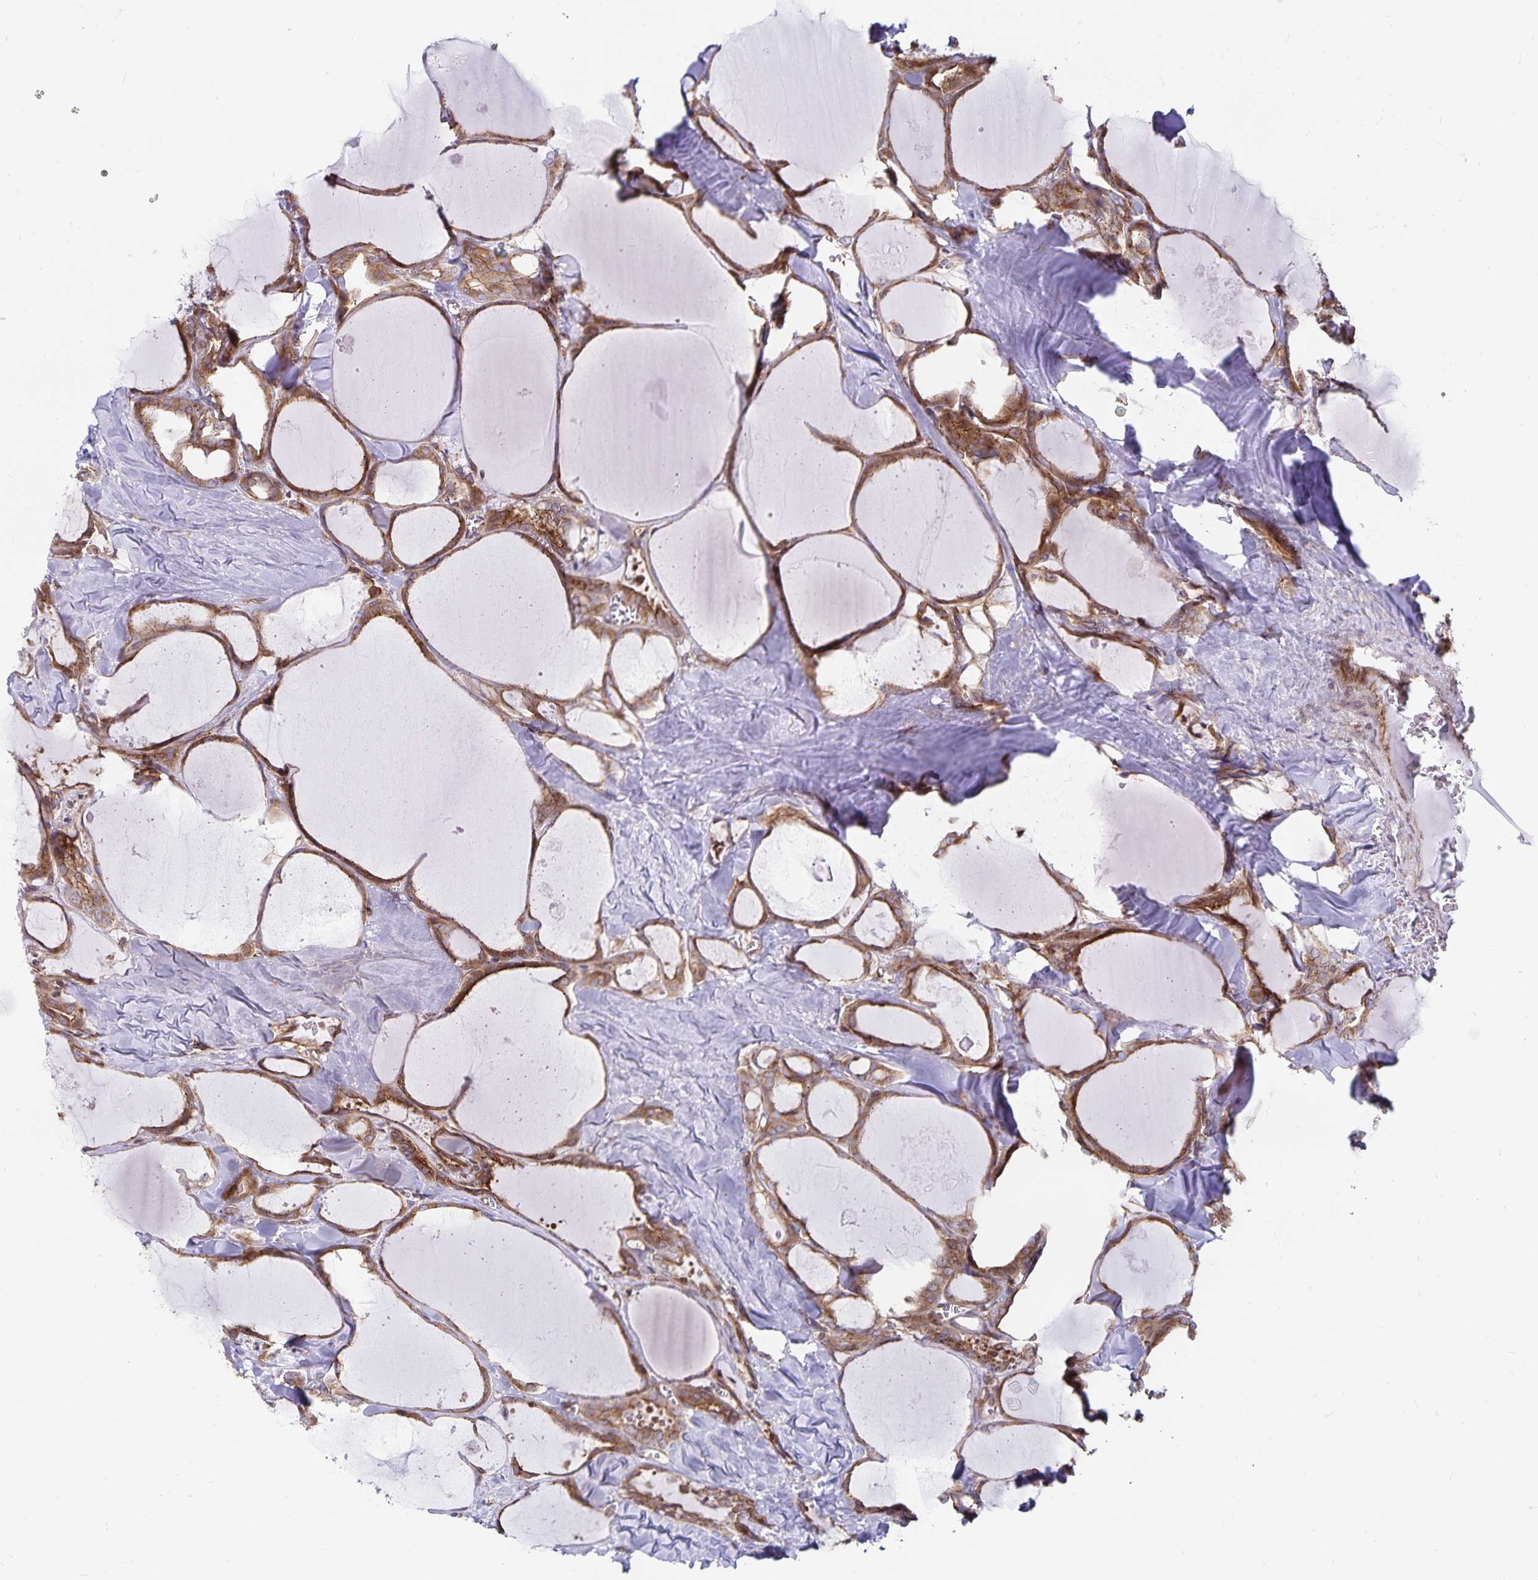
{"staining": {"intensity": "moderate", "quantity": ">75%", "location": "cytoplasmic/membranous"}, "tissue": "thyroid cancer", "cell_type": "Tumor cells", "image_type": "cancer", "snomed": [{"axis": "morphology", "description": "Papillary adenocarcinoma, NOS"}, {"axis": "topography", "description": "Thyroid gland"}], "caption": "Human thyroid cancer (papillary adenocarcinoma) stained with a brown dye demonstrates moderate cytoplasmic/membranous positive staining in about >75% of tumor cells.", "gene": "SEC62", "patient": {"sex": "male", "age": 30}}